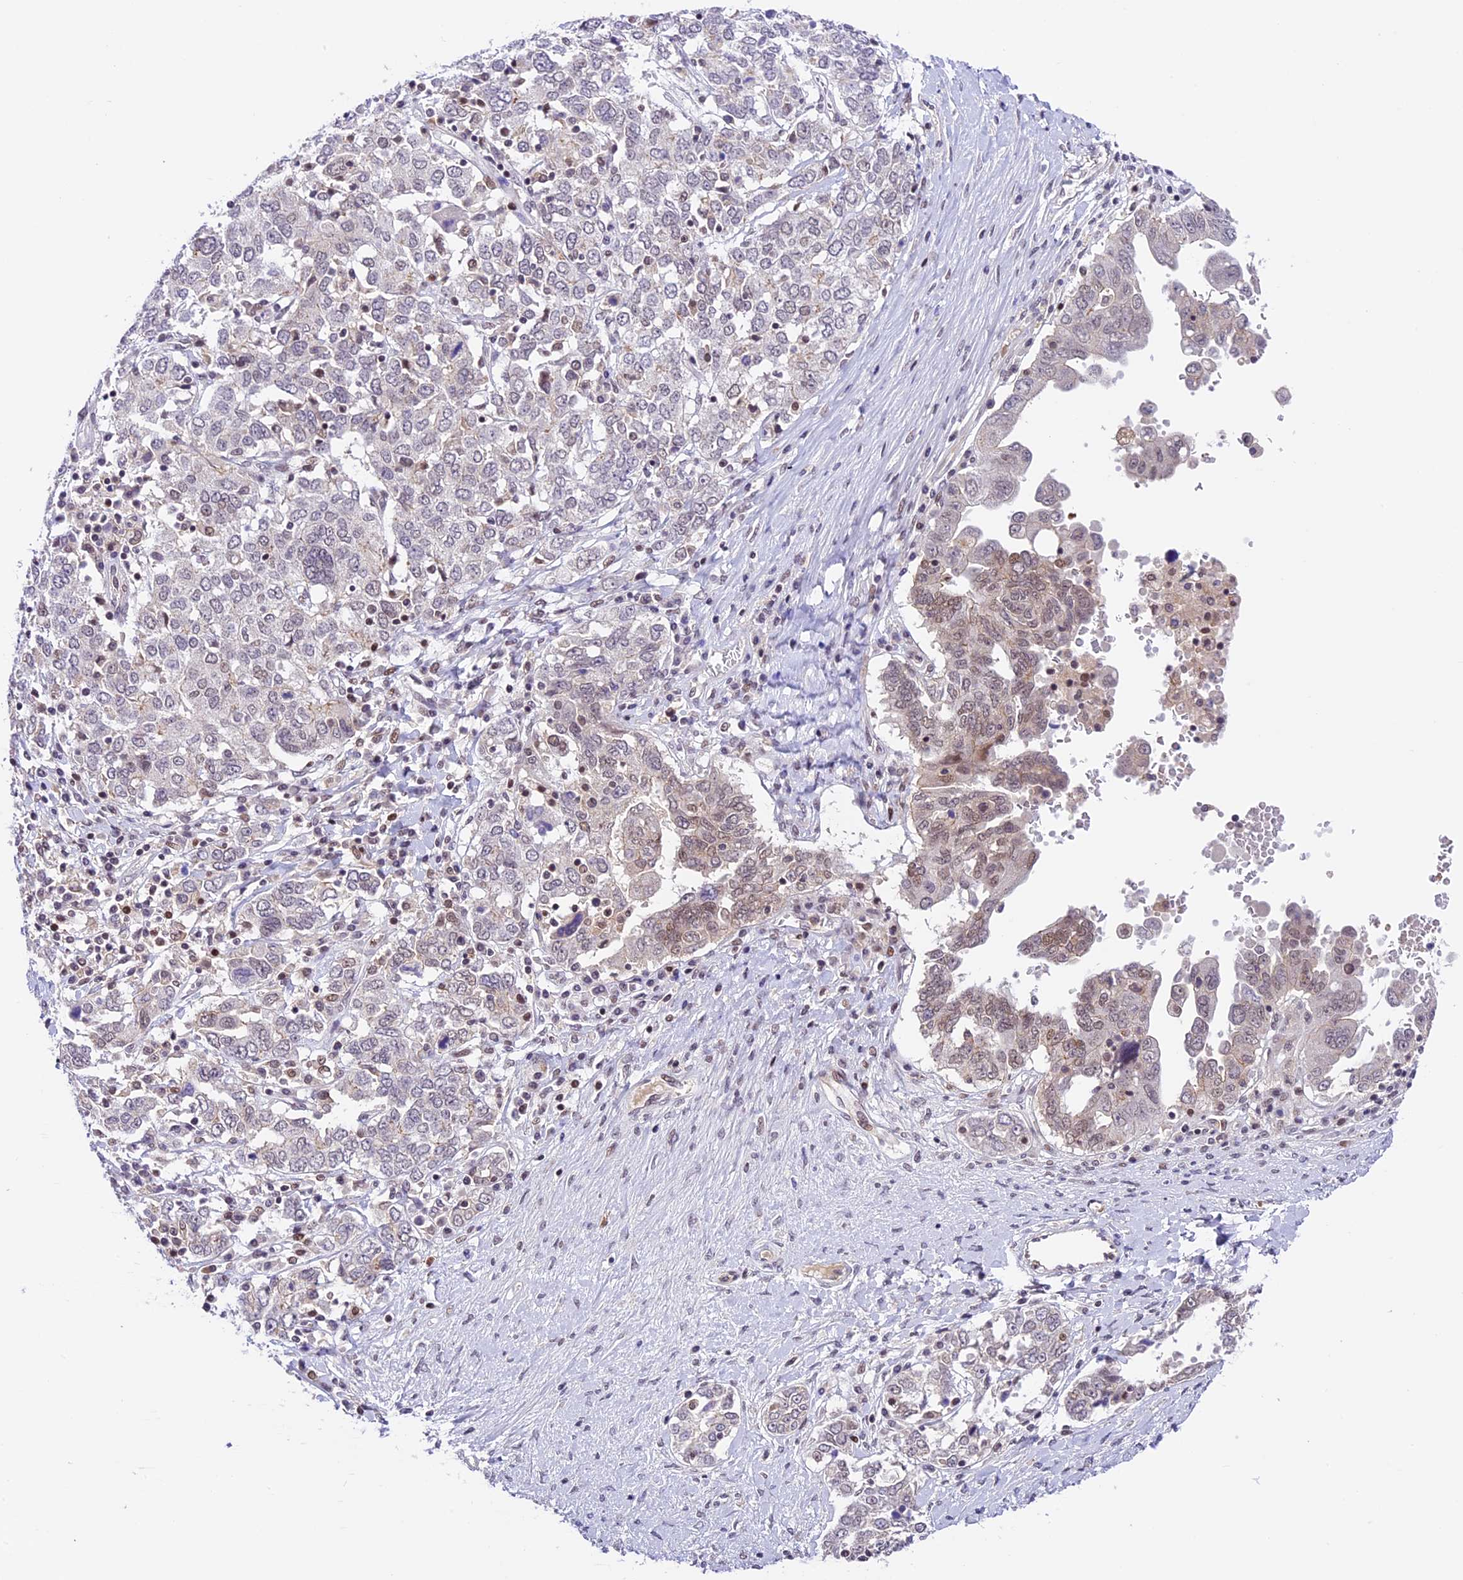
{"staining": {"intensity": "weak", "quantity": "25%-75%", "location": "nuclear"}, "tissue": "ovarian cancer", "cell_type": "Tumor cells", "image_type": "cancer", "snomed": [{"axis": "morphology", "description": "Carcinoma, endometroid"}, {"axis": "topography", "description": "Ovary"}], "caption": "Protein staining of ovarian endometroid carcinoma tissue exhibits weak nuclear expression in approximately 25%-75% of tumor cells. (DAB IHC, brown staining for protein, blue staining for nuclei).", "gene": "SHKBP1", "patient": {"sex": "female", "age": 62}}